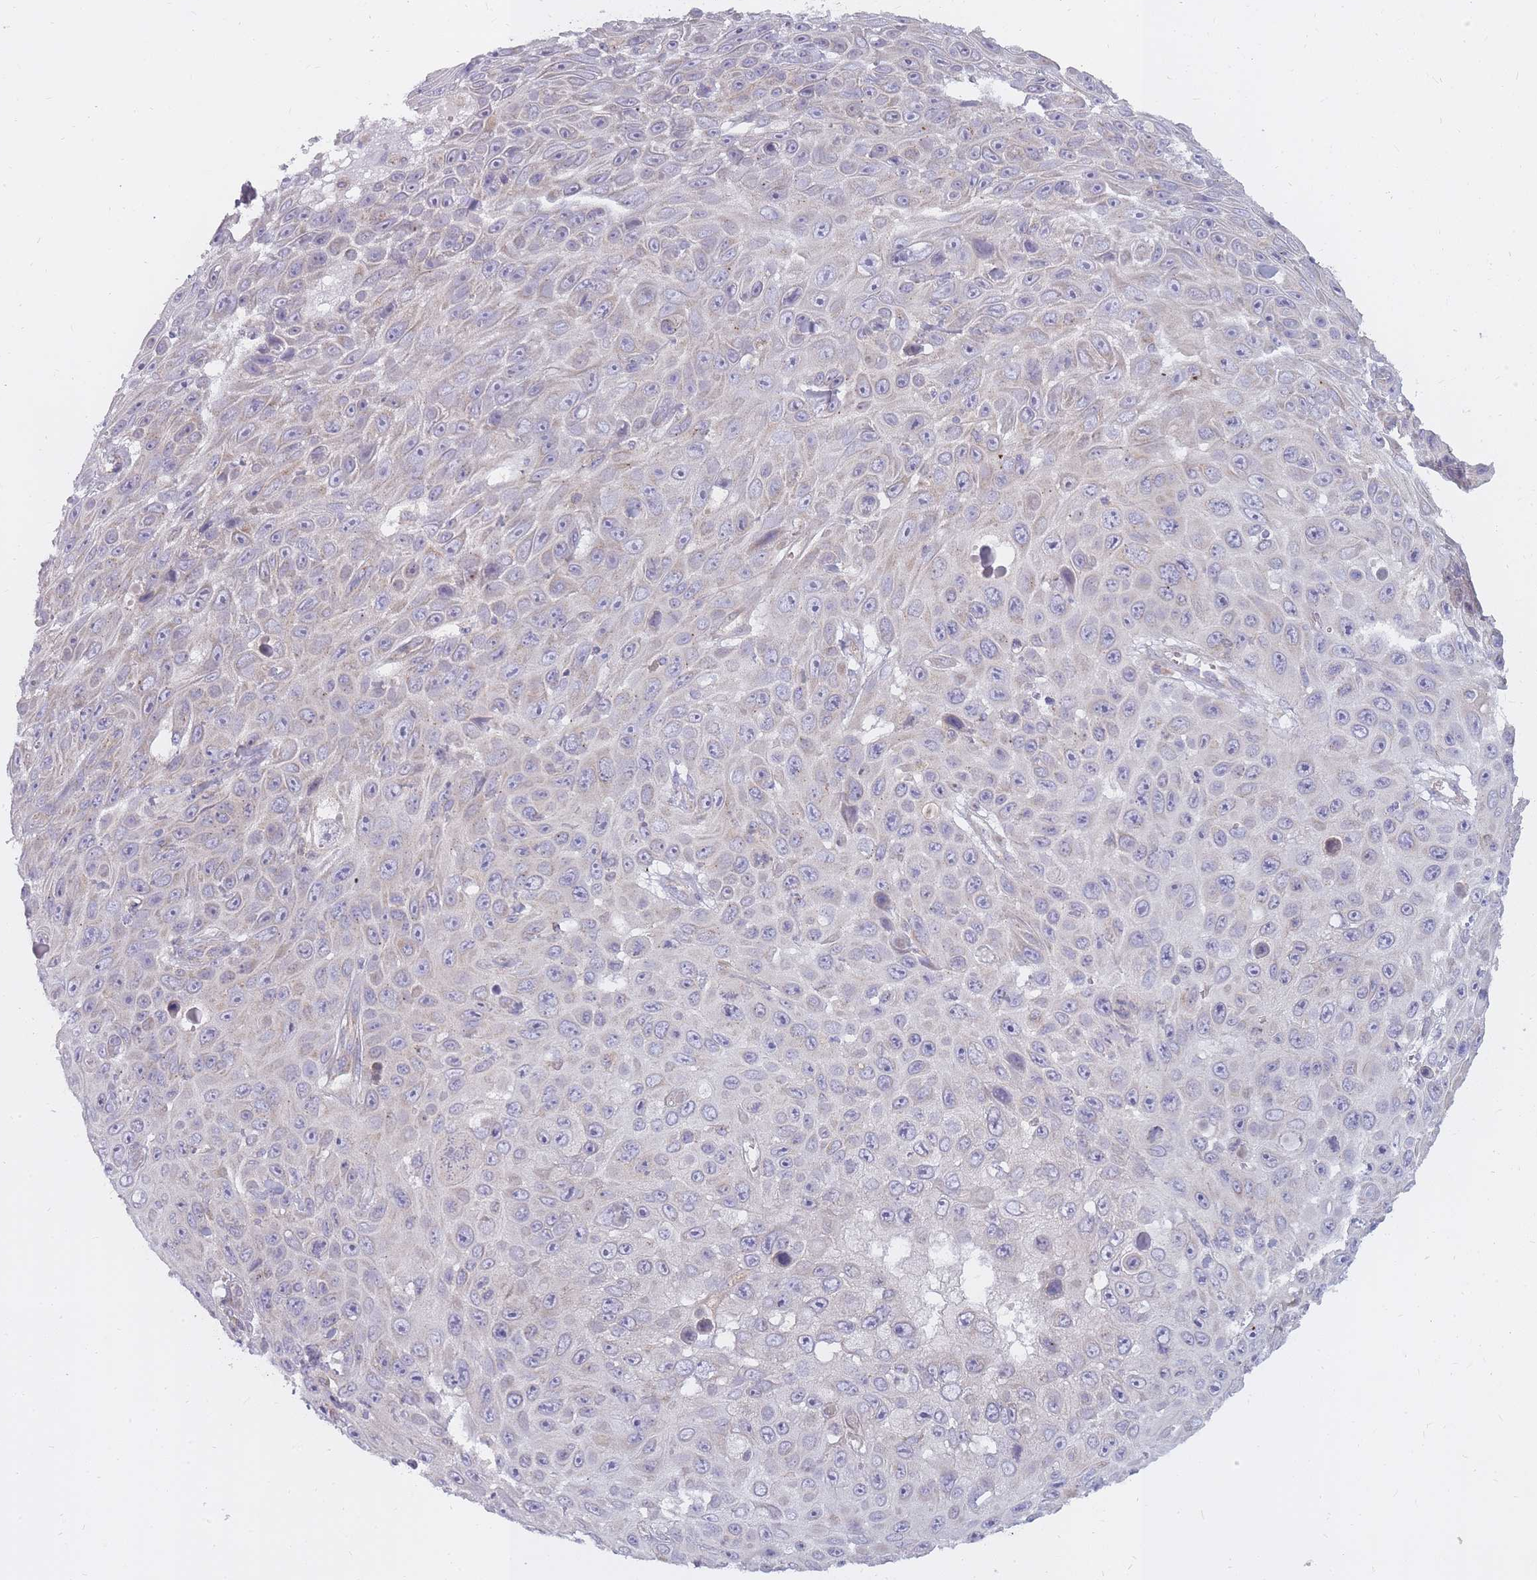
{"staining": {"intensity": "negative", "quantity": "none", "location": "none"}, "tissue": "skin cancer", "cell_type": "Tumor cells", "image_type": "cancer", "snomed": [{"axis": "morphology", "description": "Squamous cell carcinoma, NOS"}, {"axis": "topography", "description": "Skin"}], "caption": "A photomicrograph of human skin squamous cell carcinoma is negative for staining in tumor cells.", "gene": "ALKBH4", "patient": {"sex": "male", "age": 82}}